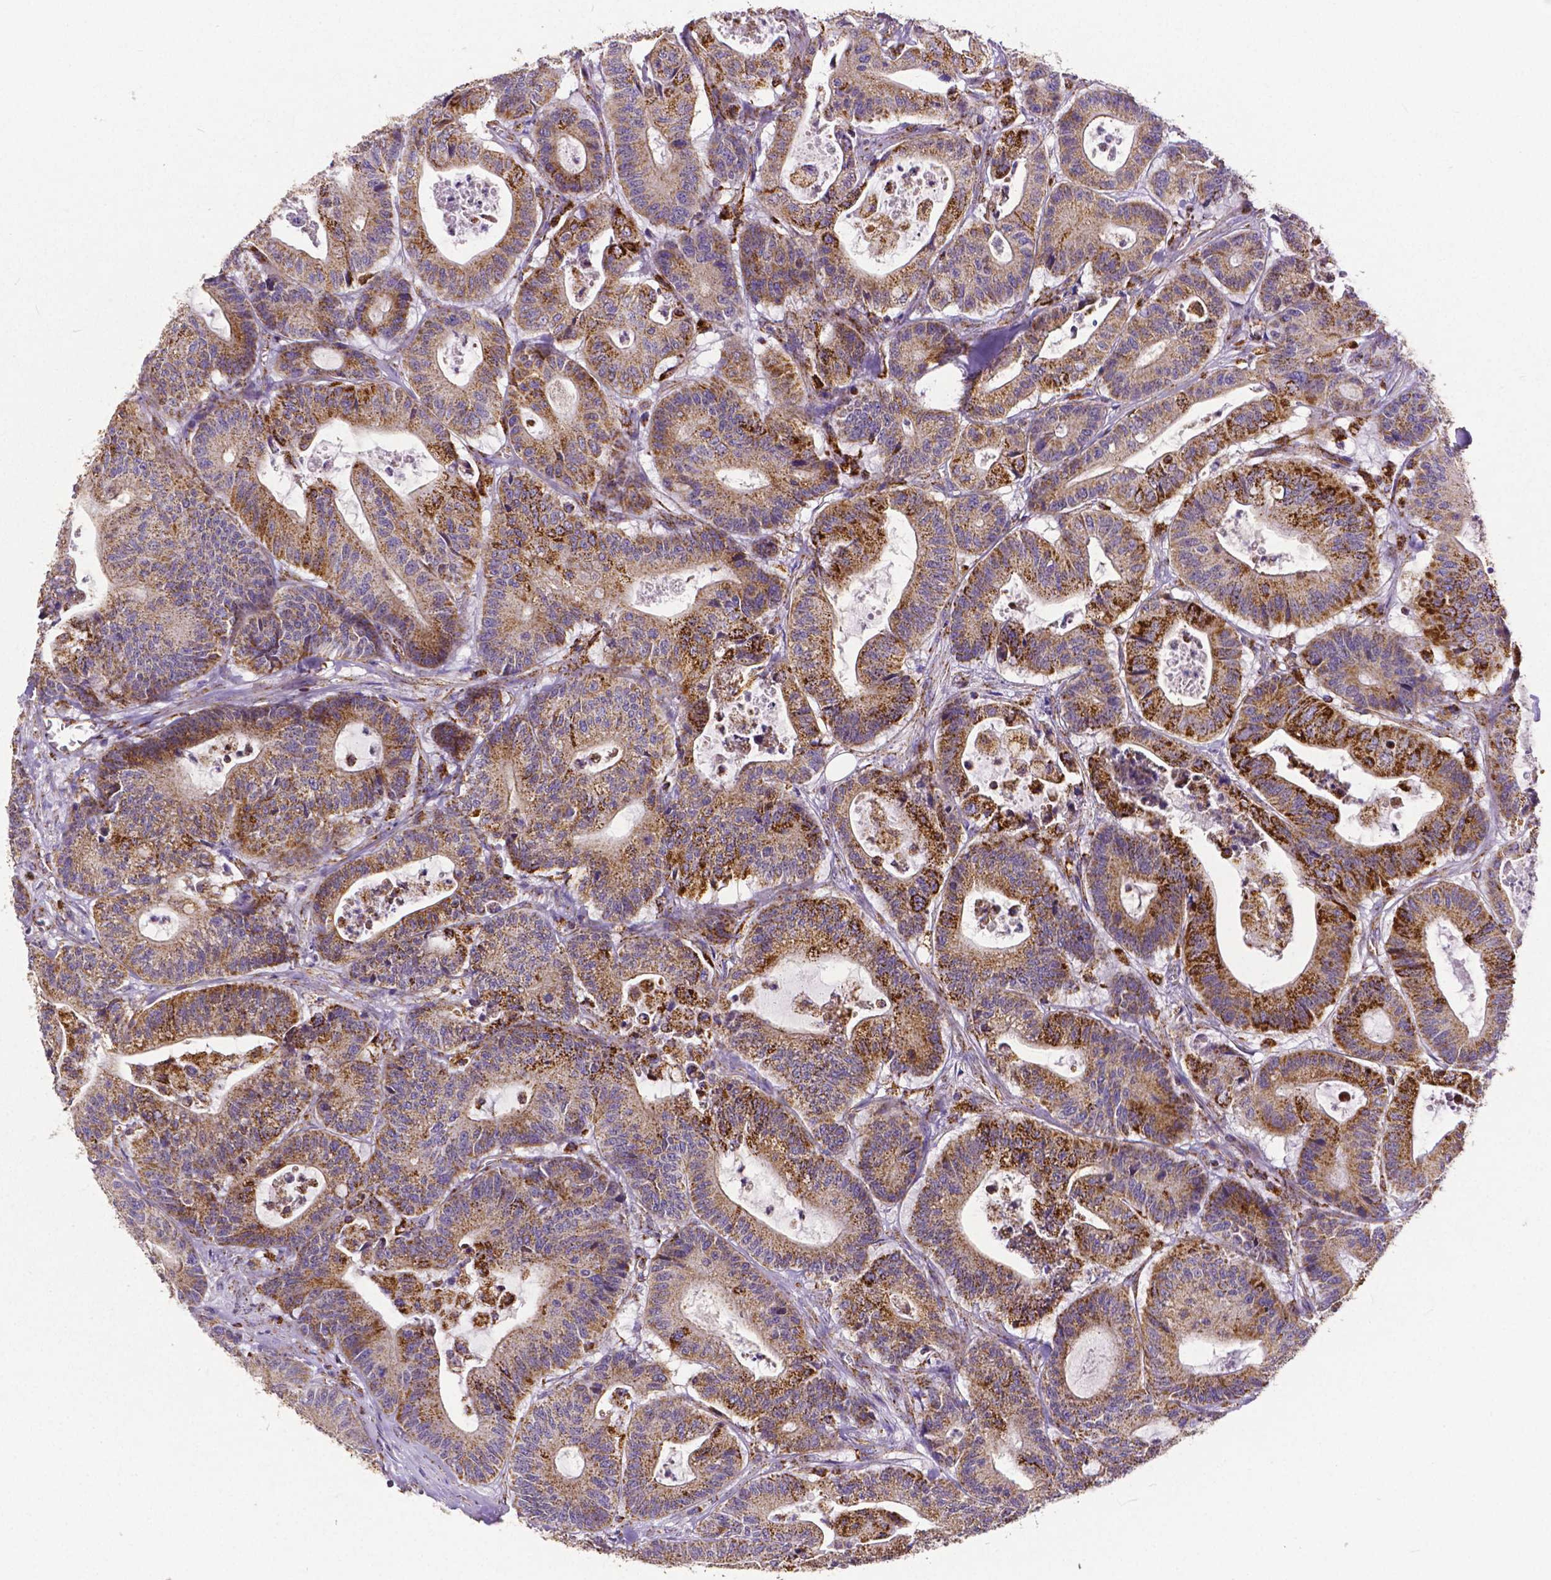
{"staining": {"intensity": "moderate", "quantity": ">75%", "location": "cytoplasmic/membranous"}, "tissue": "colorectal cancer", "cell_type": "Tumor cells", "image_type": "cancer", "snomed": [{"axis": "morphology", "description": "Adenocarcinoma, NOS"}, {"axis": "topography", "description": "Colon"}], "caption": "Moderate cytoplasmic/membranous expression for a protein is present in approximately >75% of tumor cells of colorectal cancer using immunohistochemistry.", "gene": "MACC1", "patient": {"sex": "female", "age": 84}}